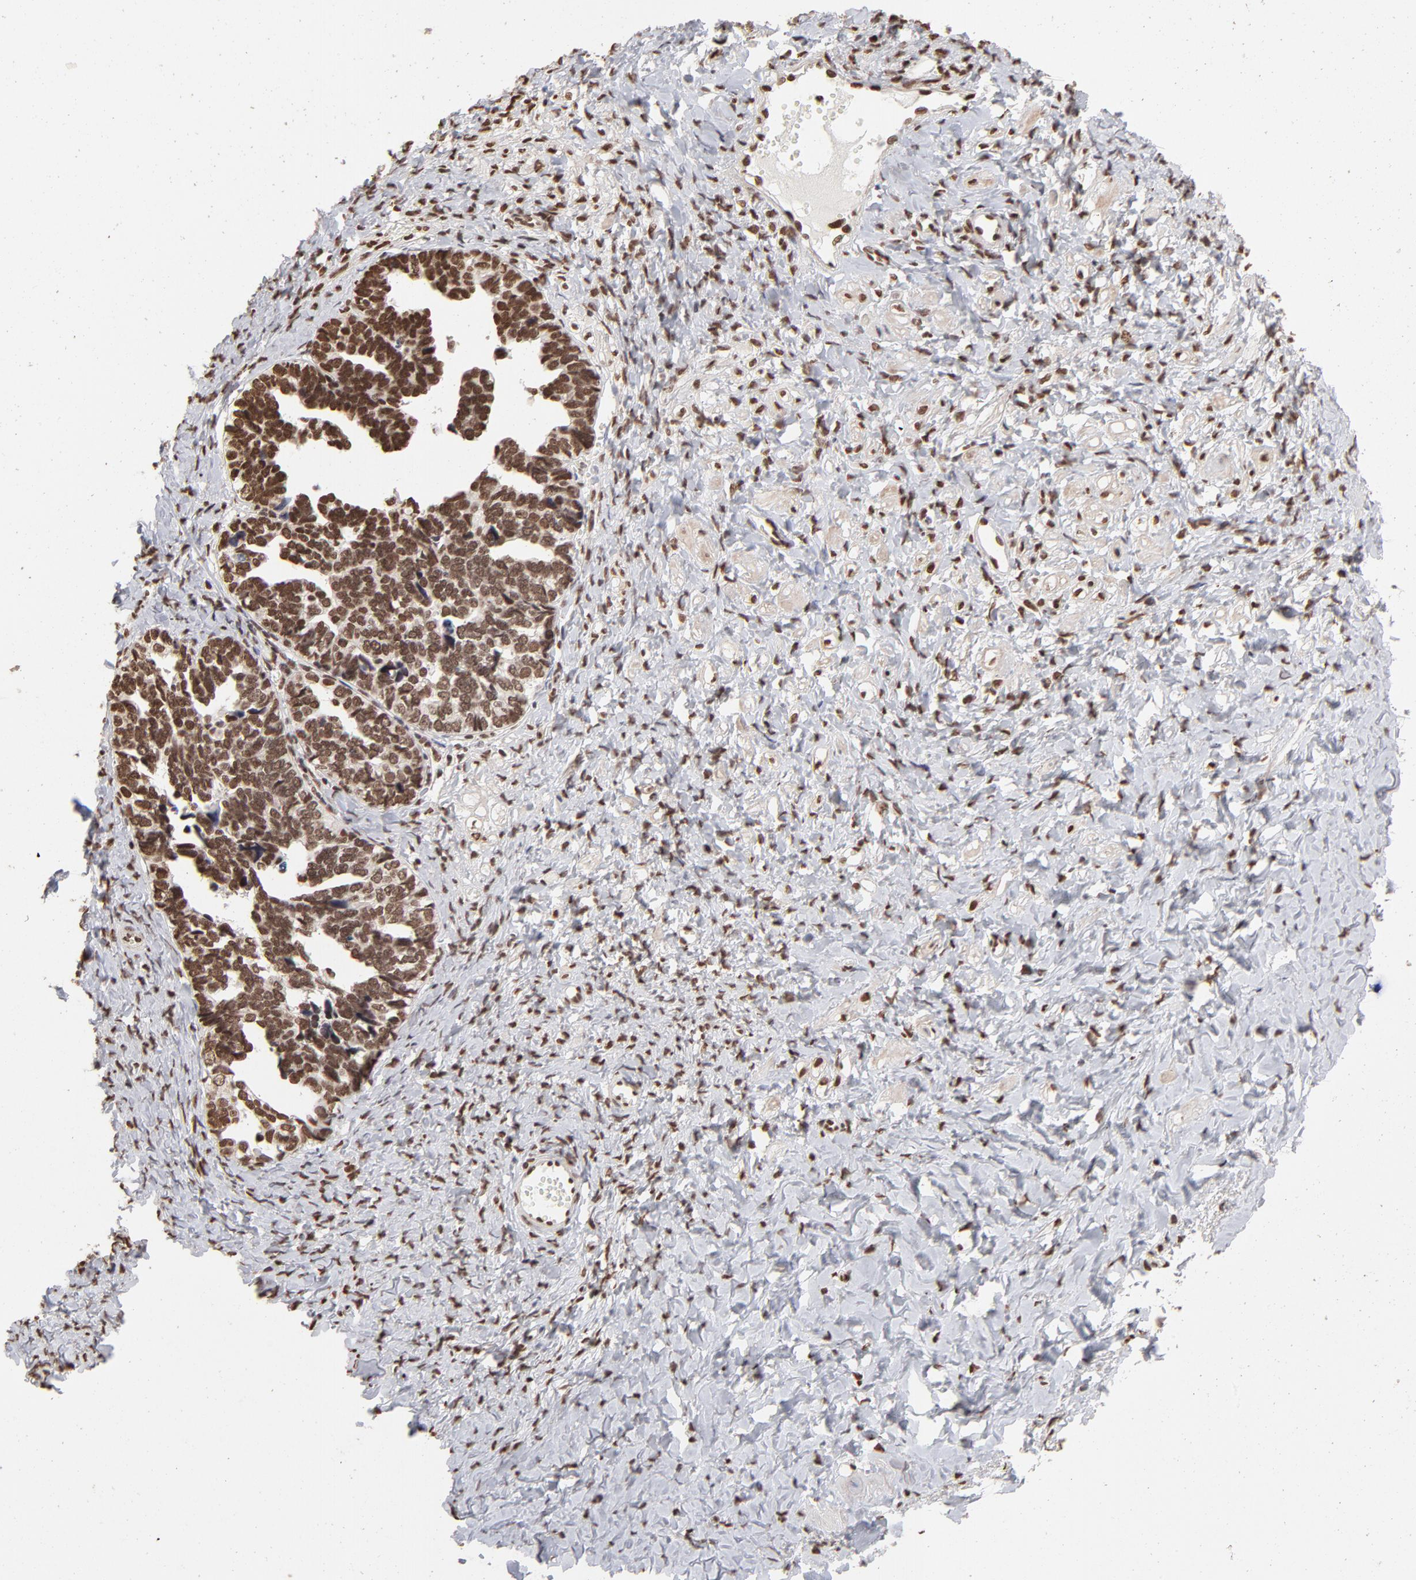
{"staining": {"intensity": "strong", "quantity": ">75%", "location": "nuclear"}, "tissue": "ovarian cancer", "cell_type": "Tumor cells", "image_type": "cancer", "snomed": [{"axis": "morphology", "description": "Cystadenocarcinoma, serous, NOS"}, {"axis": "topography", "description": "Ovary"}], "caption": "This micrograph exhibits serous cystadenocarcinoma (ovarian) stained with immunohistochemistry to label a protein in brown. The nuclear of tumor cells show strong positivity for the protein. Nuclei are counter-stained blue.", "gene": "ZNF3", "patient": {"sex": "female", "age": 77}}